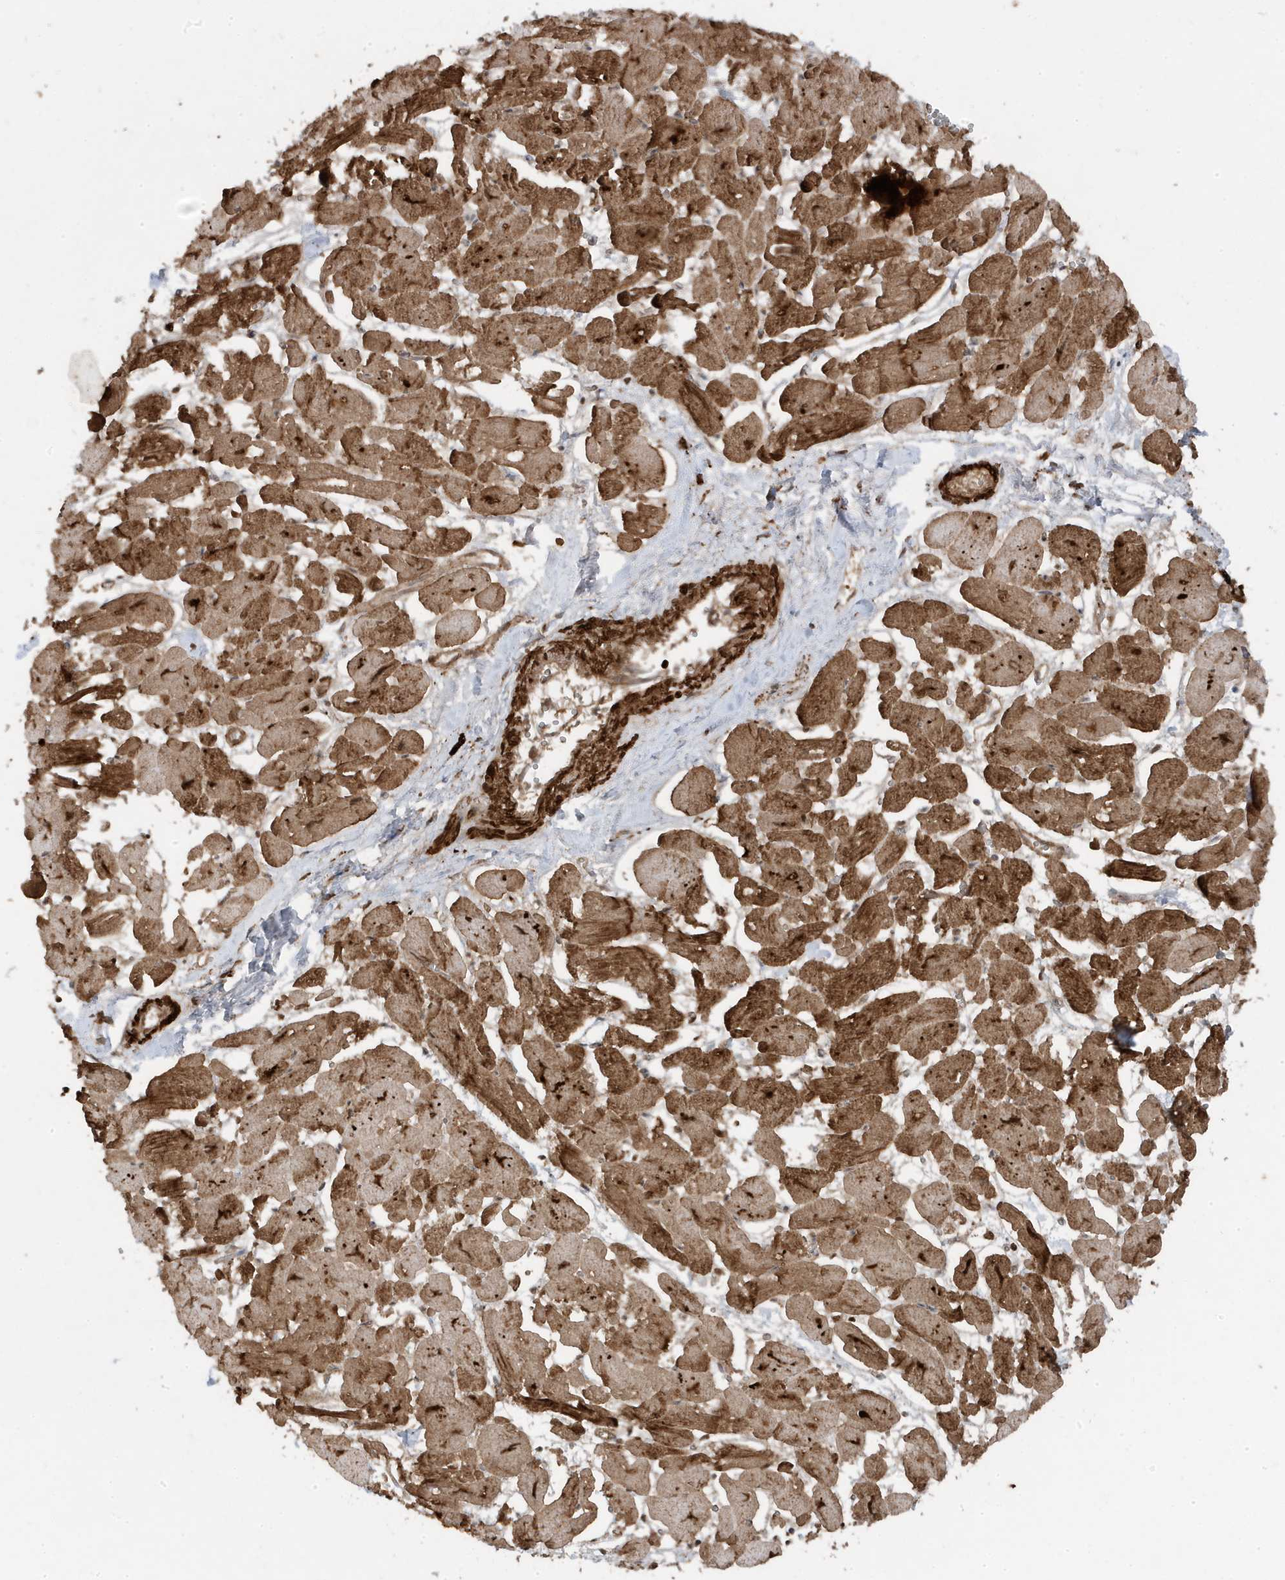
{"staining": {"intensity": "strong", "quantity": ">75%", "location": "cytoplasmic/membranous"}, "tissue": "heart muscle", "cell_type": "Cardiomyocytes", "image_type": "normal", "snomed": [{"axis": "morphology", "description": "Normal tissue, NOS"}, {"axis": "topography", "description": "Heart"}], "caption": "Protein analysis of normal heart muscle reveals strong cytoplasmic/membranous positivity in approximately >75% of cardiomyocytes.", "gene": "ASAP1", "patient": {"sex": "male", "age": 54}}